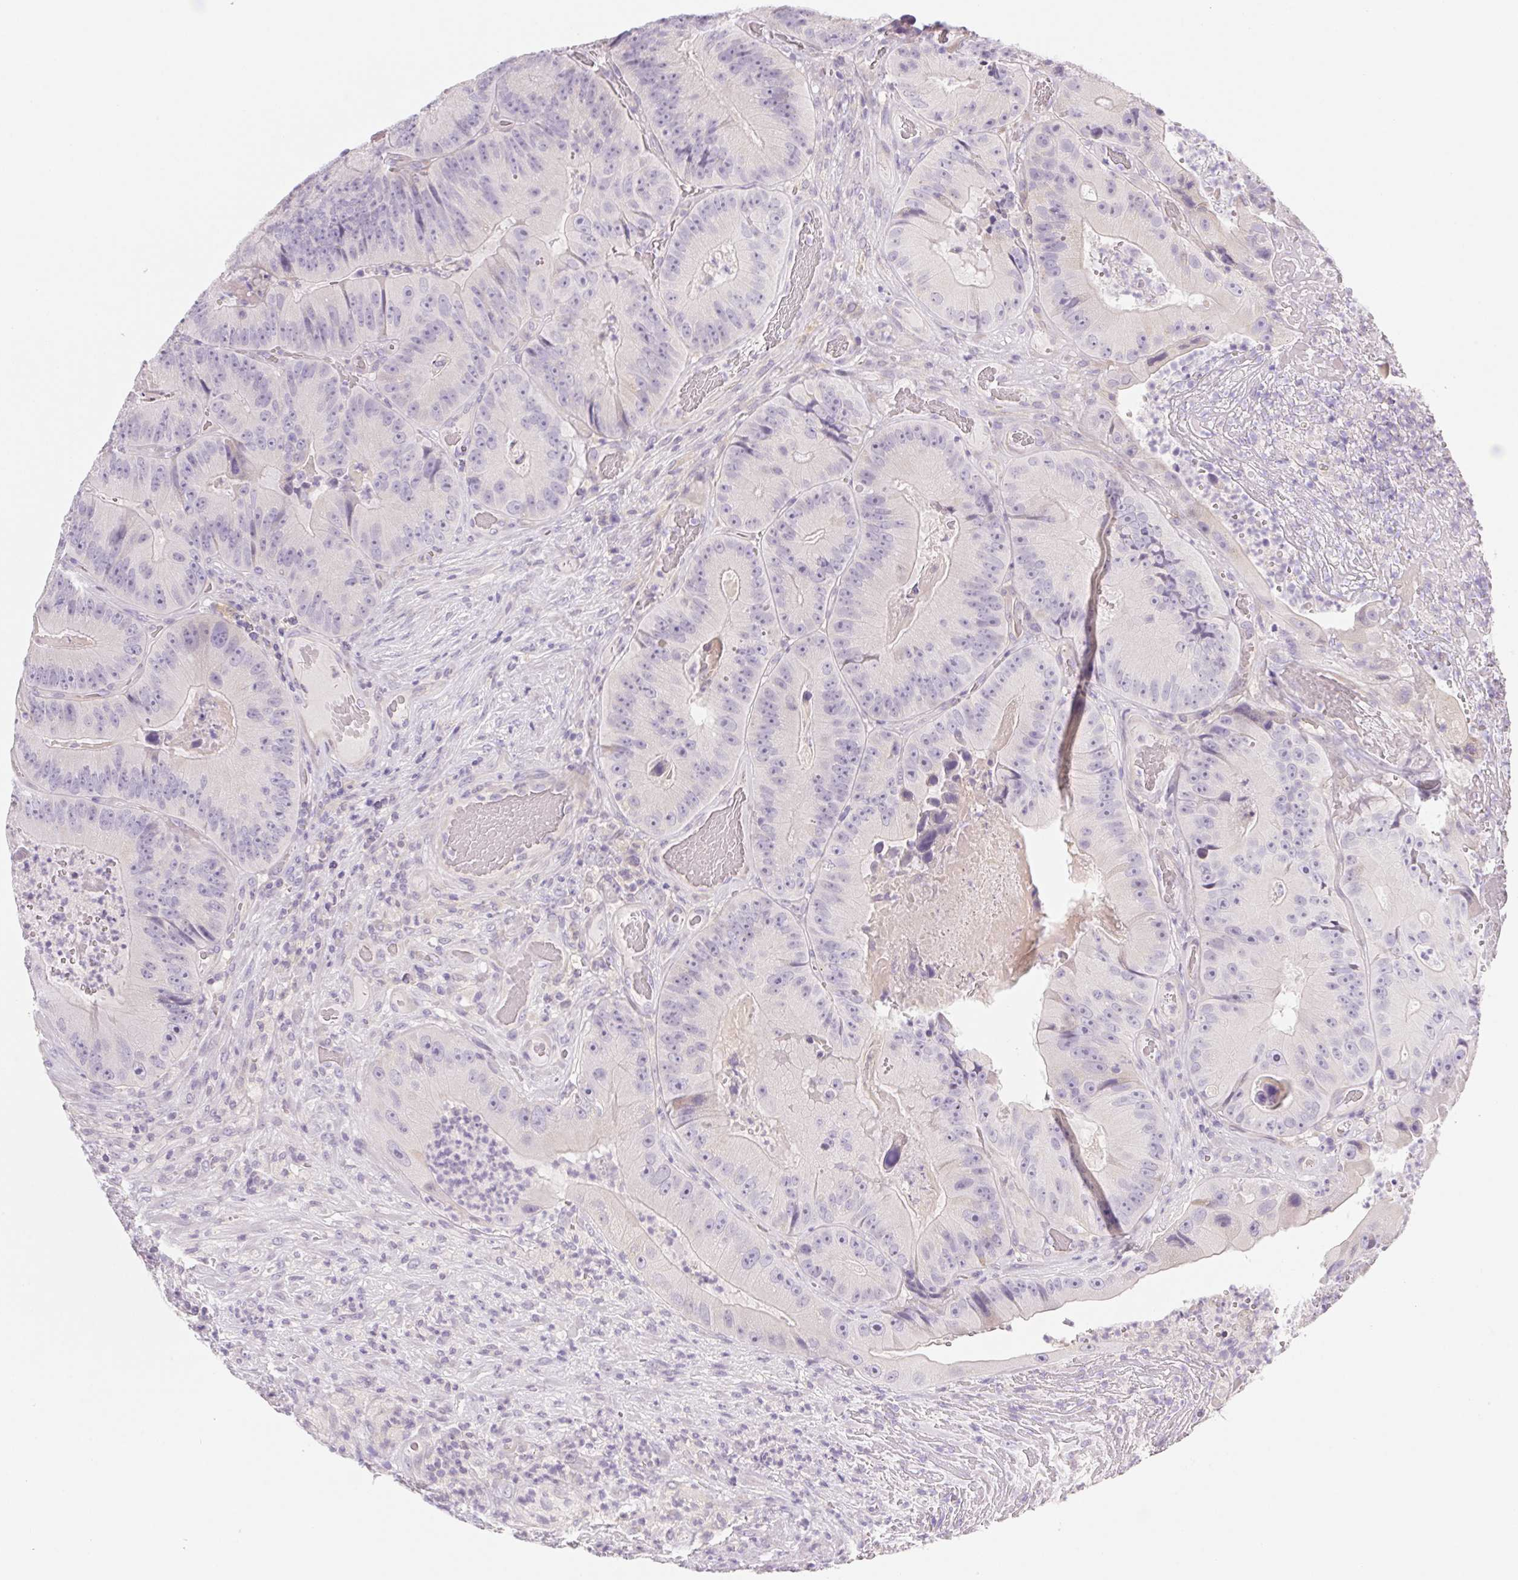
{"staining": {"intensity": "negative", "quantity": "none", "location": "none"}, "tissue": "colorectal cancer", "cell_type": "Tumor cells", "image_type": "cancer", "snomed": [{"axis": "morphology", "description": "Adenocarcinoma, NOS"}, {"axis": "topography", "description": "Colon"}], "caption": "Immunohistochemistry photomicrograph of human colorectal cancer stained for a protein (brown), which exhibits no positivity in tumor cells.", "gene": "CTNND2", "patient": {"sex": "female", "age": 86}}